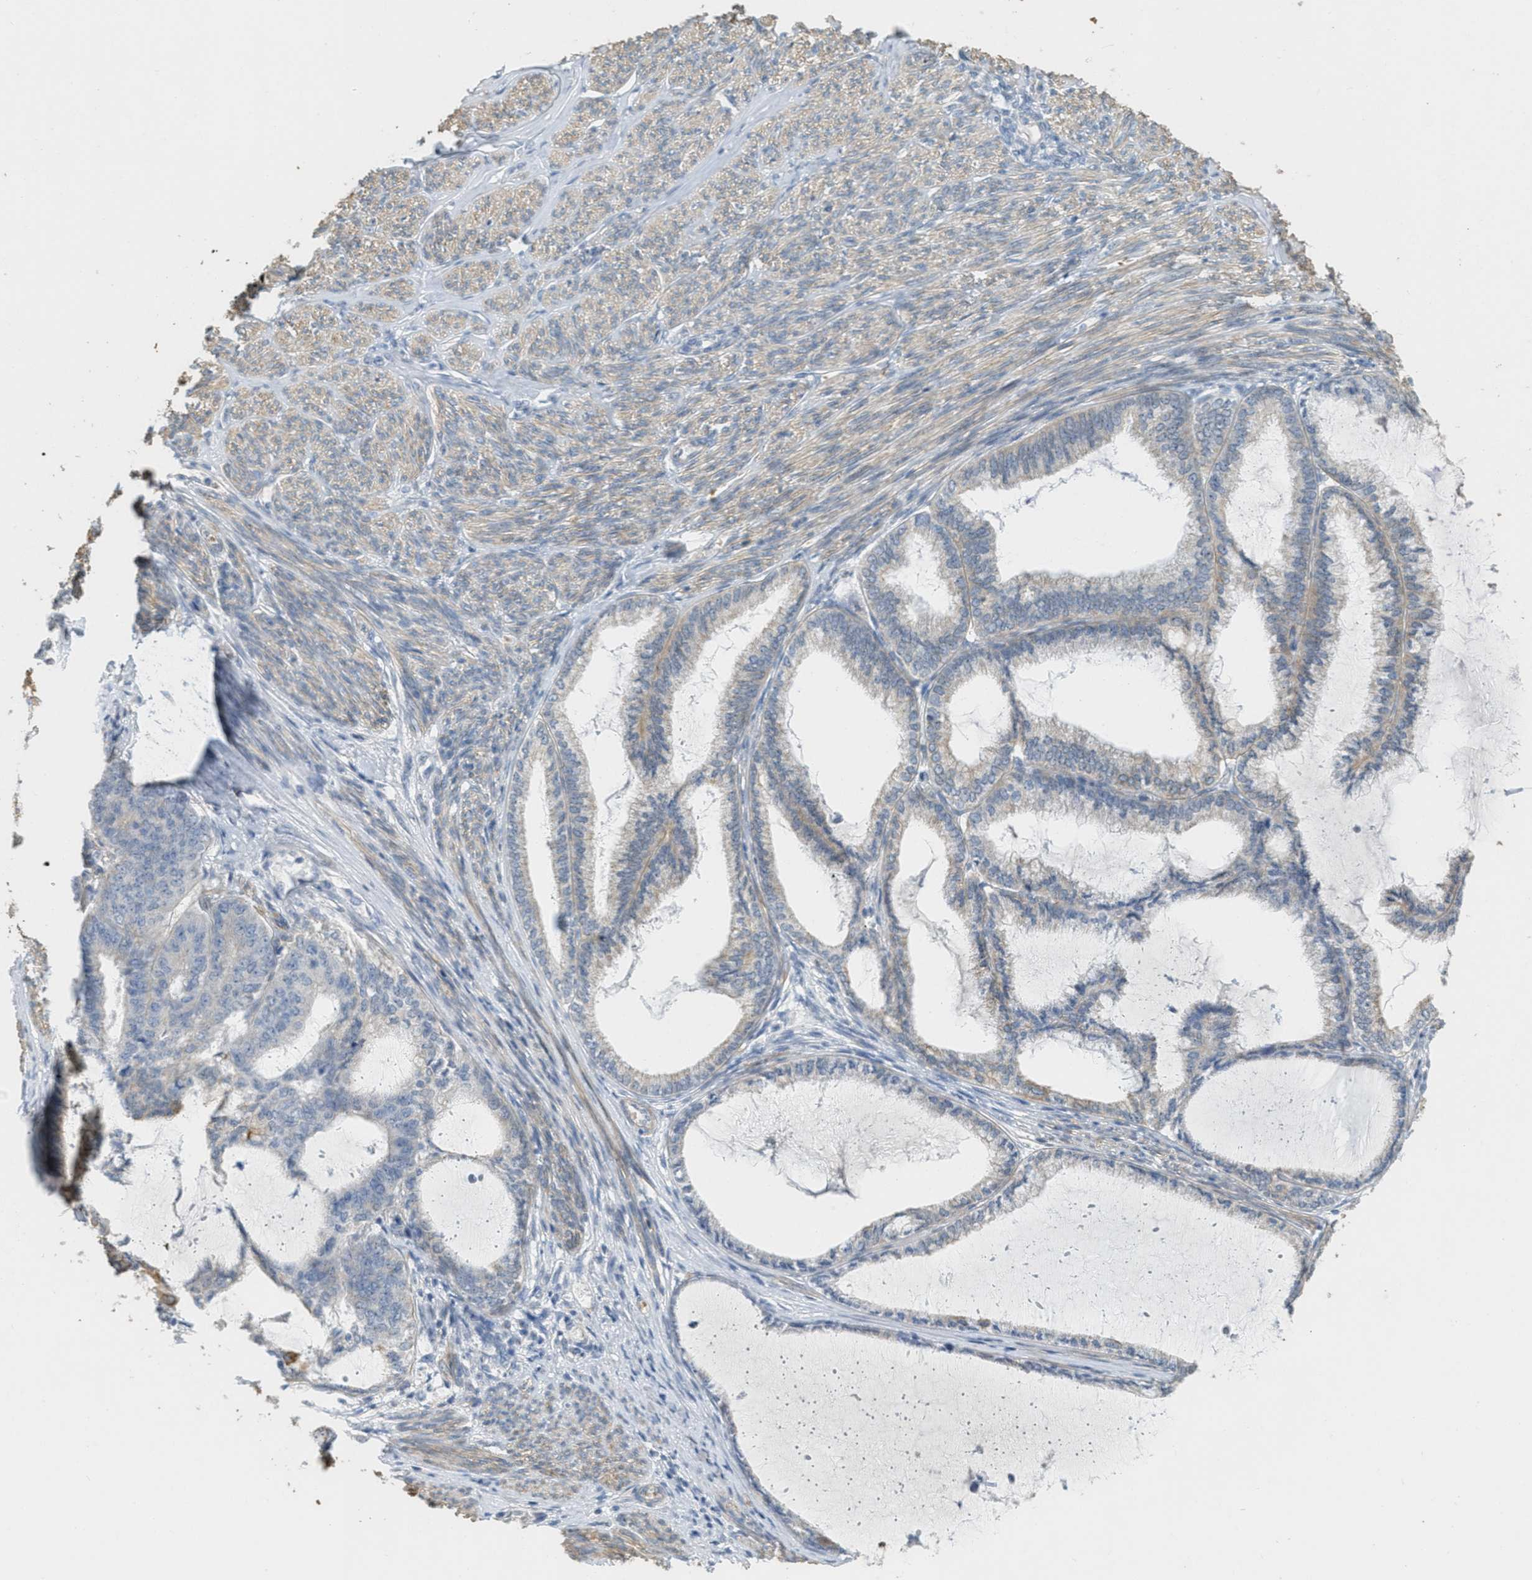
{"staining": {"intensity": "moderate", "quantity": "<25%", "location": "cytoplasmic/membranous"}, "tissue": "endometrial cancer", "cell_type": "Tumor cells", "image_type": "cancer", "snomed": [{"axis": "morphology", "description": "Adenocarcinoma, NOS"}, {"axis": "topography", "description": "Endometrium"}], "caption": "A histopathology image of human adenocarcinoma (endometrial) stained for a protein reveals moderate cytoplasmic/membranous brown staining in tumor cells.", "gene": "MRS2", "patient": {"sex": "female", "age": 86}}